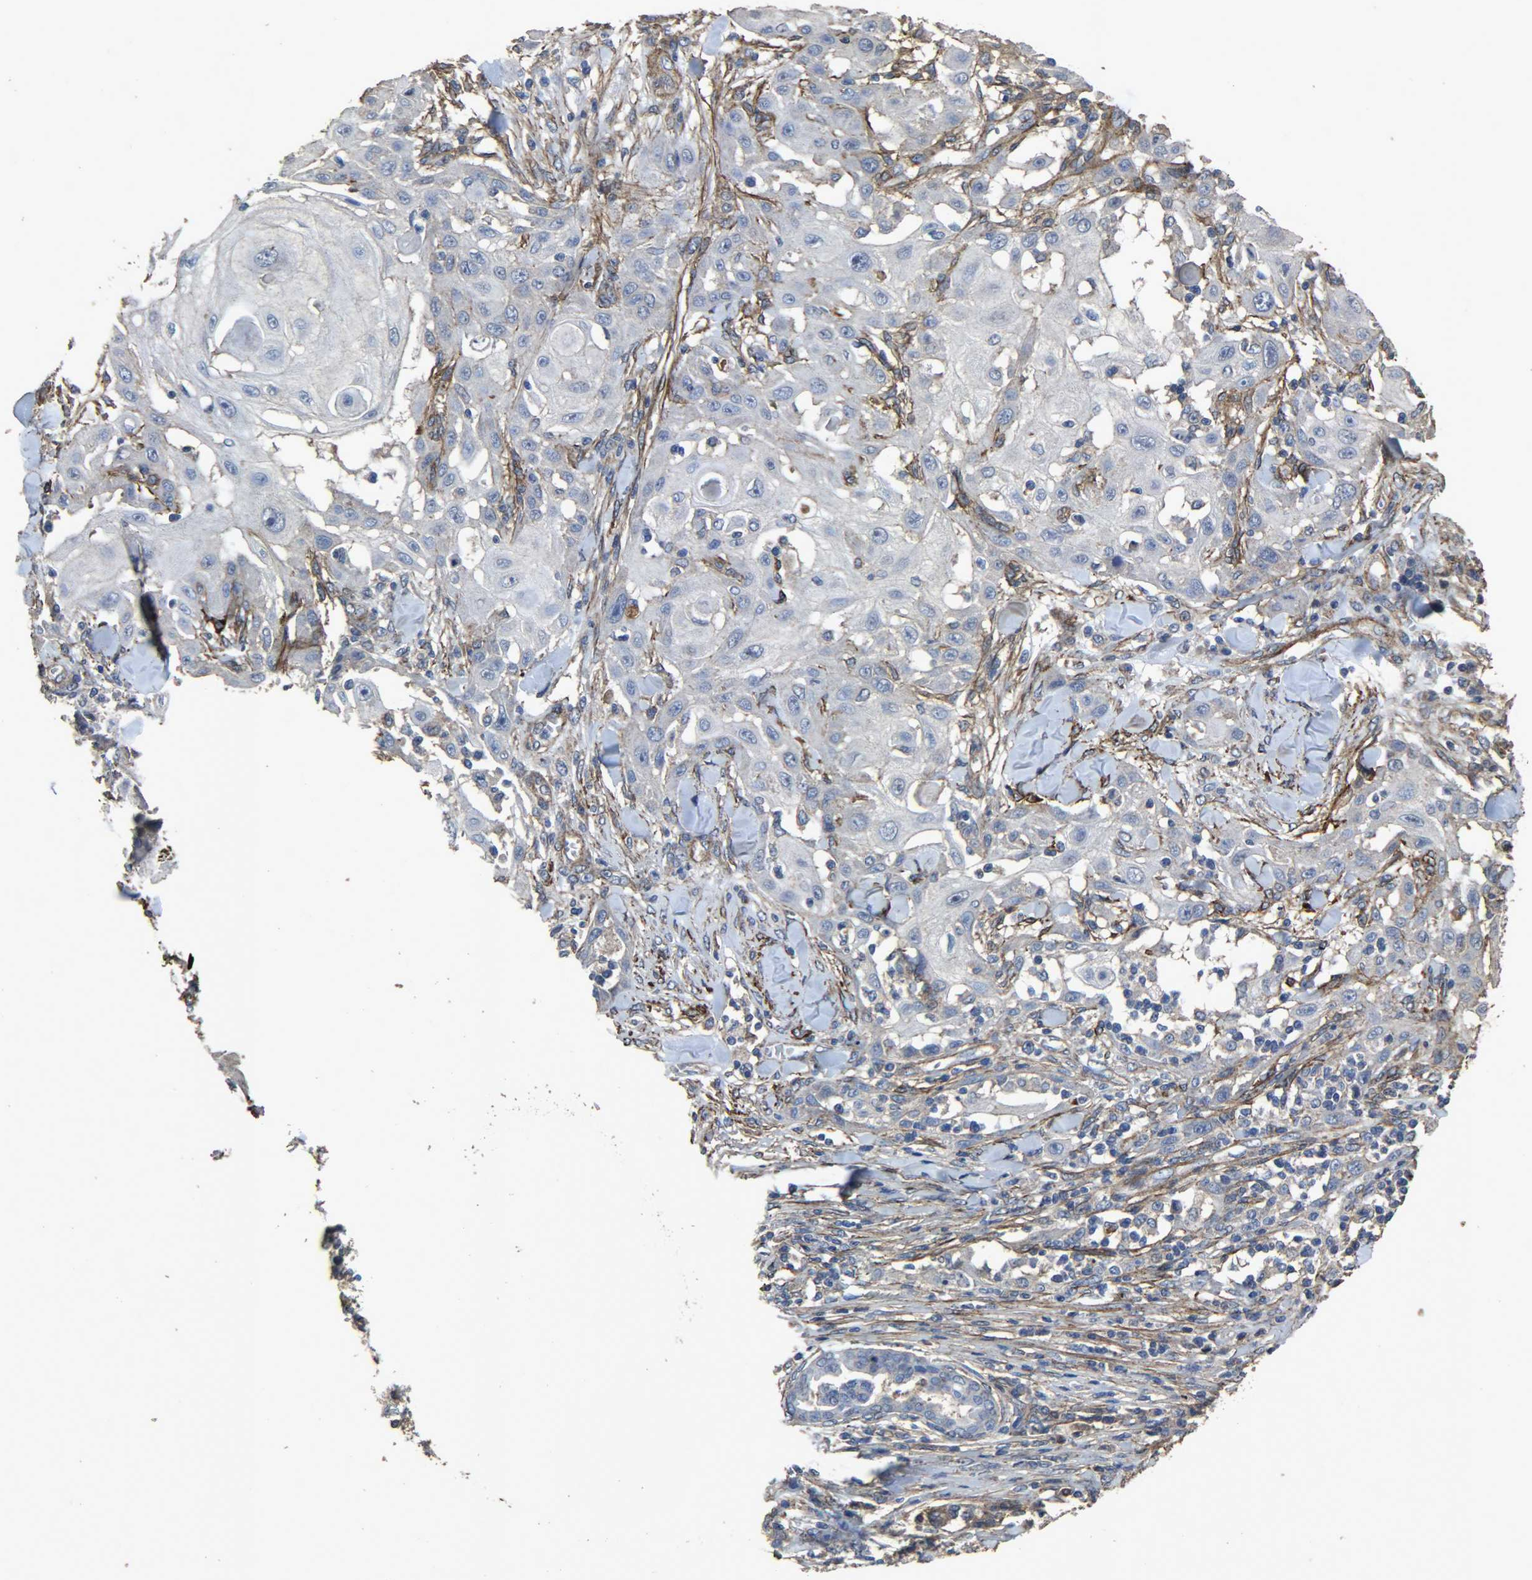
{"staining": {"intensity": "negative", "quantity": "none", "location": "none"}, "tissue": "skin cancer", "cell_type": "Tumor cells", "image_type": "cancer", "snomed": [{"axis": "morphology", "description": "Squamous cell carcinoma, NOS"}, {"axis": "topography", "description": "Skin"}], "caption": "Immunohistochemical staining of squamous cell carcinoma (skin) shows no significant expression in tumor cells. The staining was performed using DAB to visualize the protein expression in brown, while the nuclei were stained in blue with hematoxylin (Magnification: 20x).", "gene": "TPM4", "patient": {"sex": "male", "age": 24}}